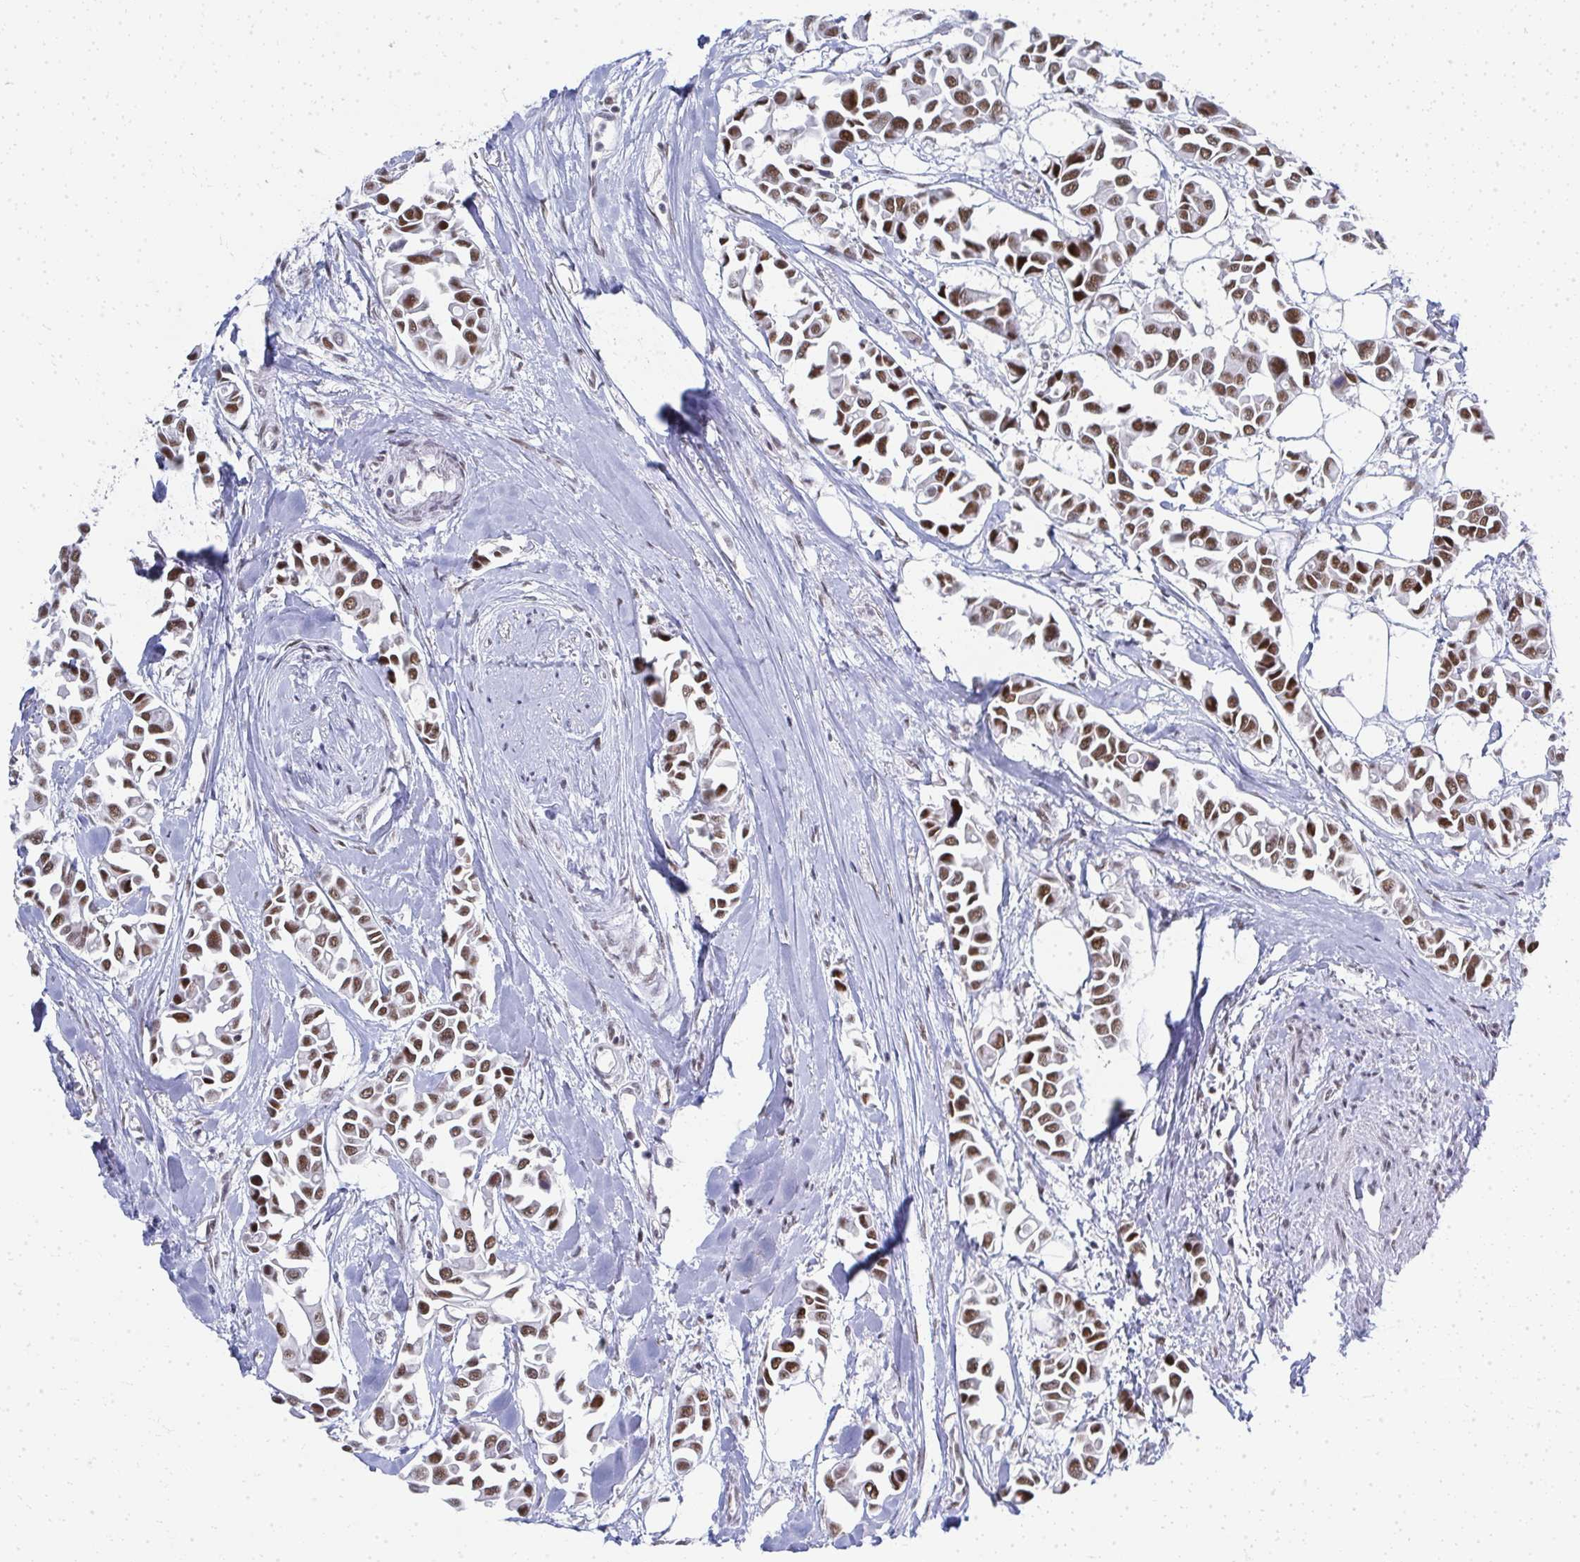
{"staining": {"intensity": "moderate", "quantity": ">75%", "location": "nuclear"}, "tissue": "breast cancer", "cell_type": "Tumor cells", "image_type": "cancer", "snomed": [{"axis": "morphology", "description": "Duct carcinoma"}, {"axis": "topography", "description": "Breast"}], "caption": "Brown immunohistochemical staining in breast invasive ductal carcinoma shows moderate nuclear positivity in about >75% of tumor cells. Using DAB (brown) and hematoxylin (blue) stains, captured at high magnification using brightfield microscopy.", "gene": "CREBBP", "patient": {"sex": "female", "age": 54}}